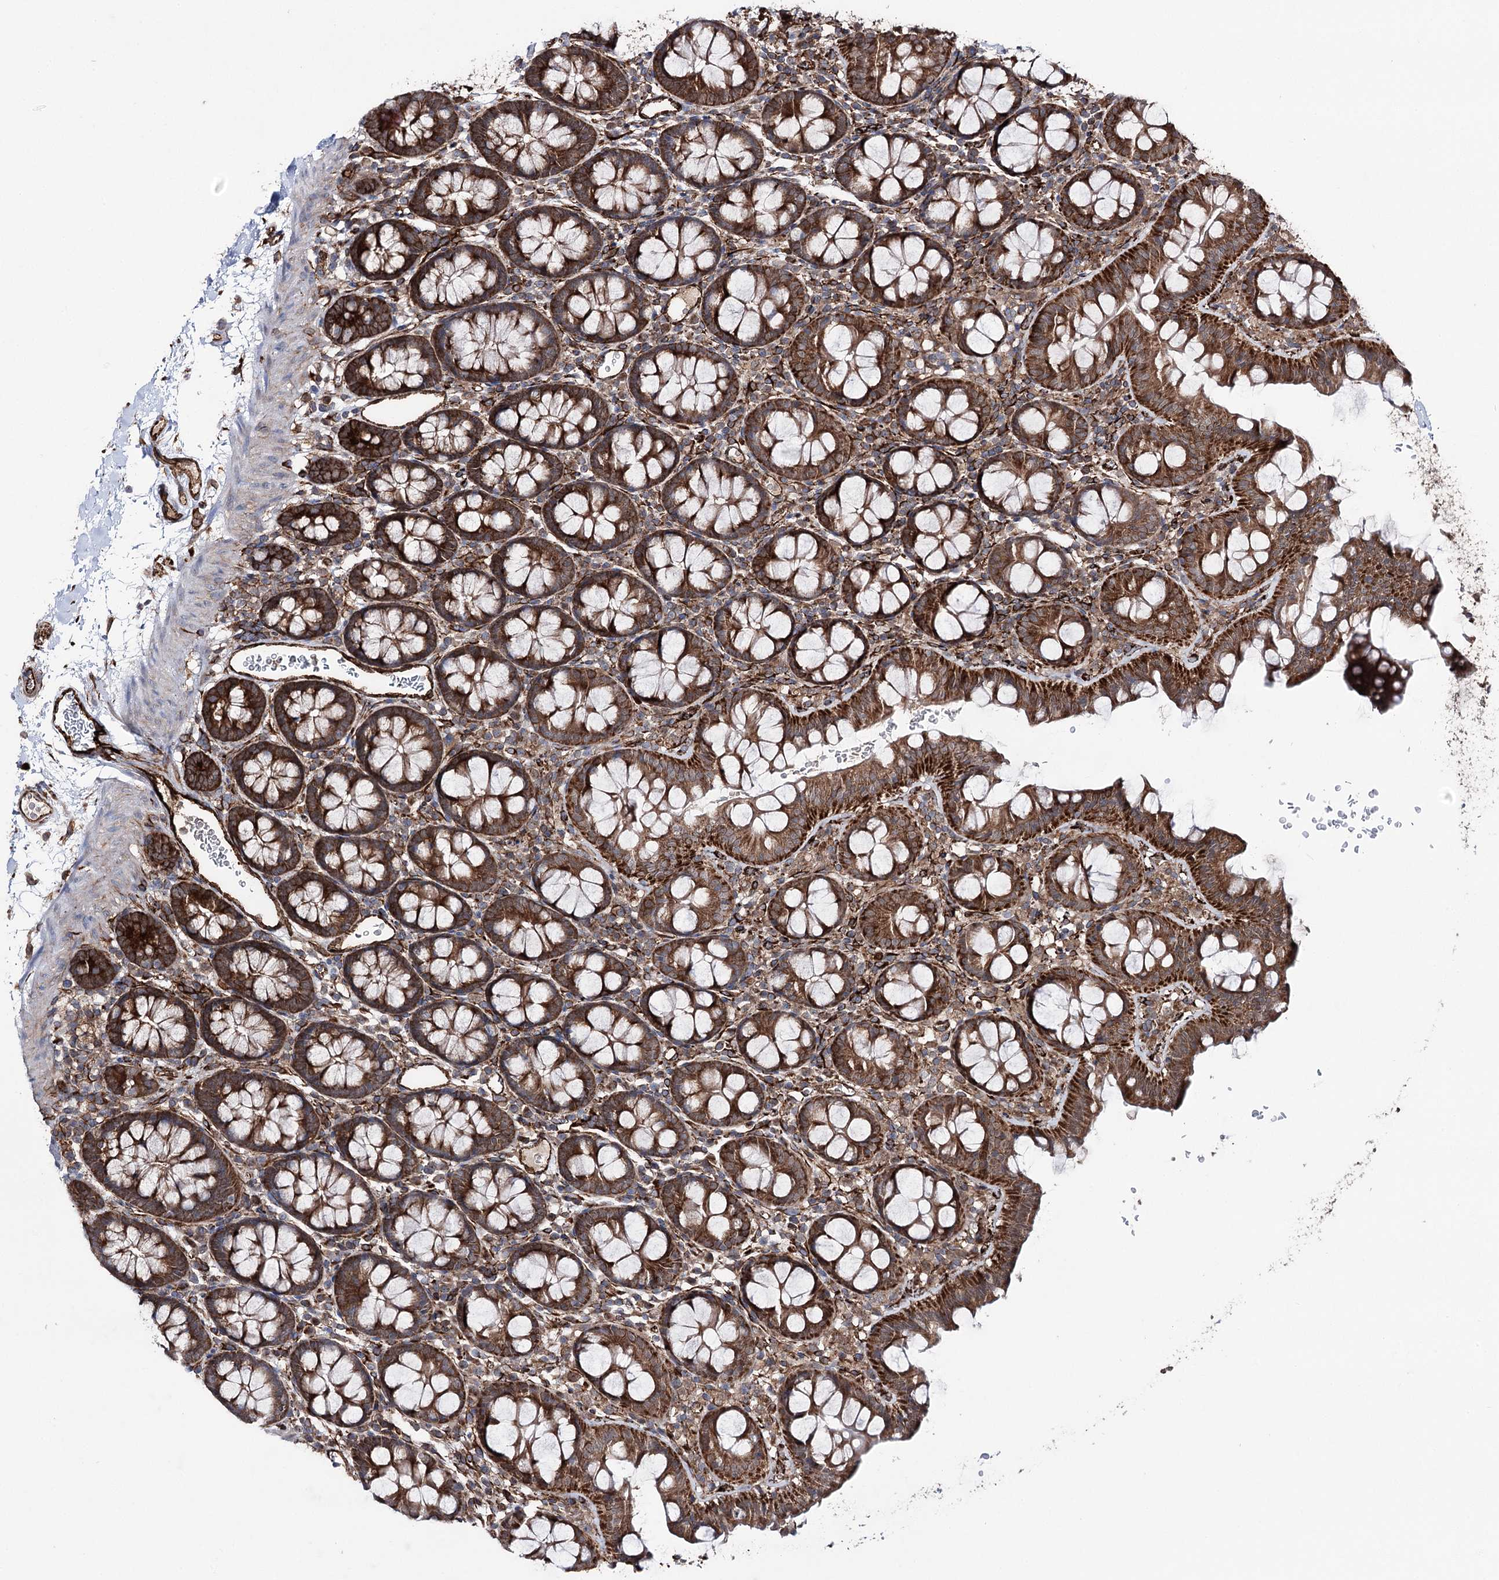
{"staining": {"intensity": "strong", "quantity": ">75%", "location": "cytoplasmic/membranous"}, "tissue": "colon", "cell_type": "Endothelial cells", "image_type": "normal", "snomed": [{"axis": "morphology", "description": "Normal tissue, NOS"}, {"axis": "topography", "description": "Colon"}], "caption": "DAB (3,3'-diaminobenzidine) immunohistochemical staining of benign colon reveals strong cytoplasmic/membranous protein positivity in approximately >75% of endothelial cells. Nuclei are stained in blue.", "gene": "MIB1", "patient": {"sex": "male", "age": 75}}